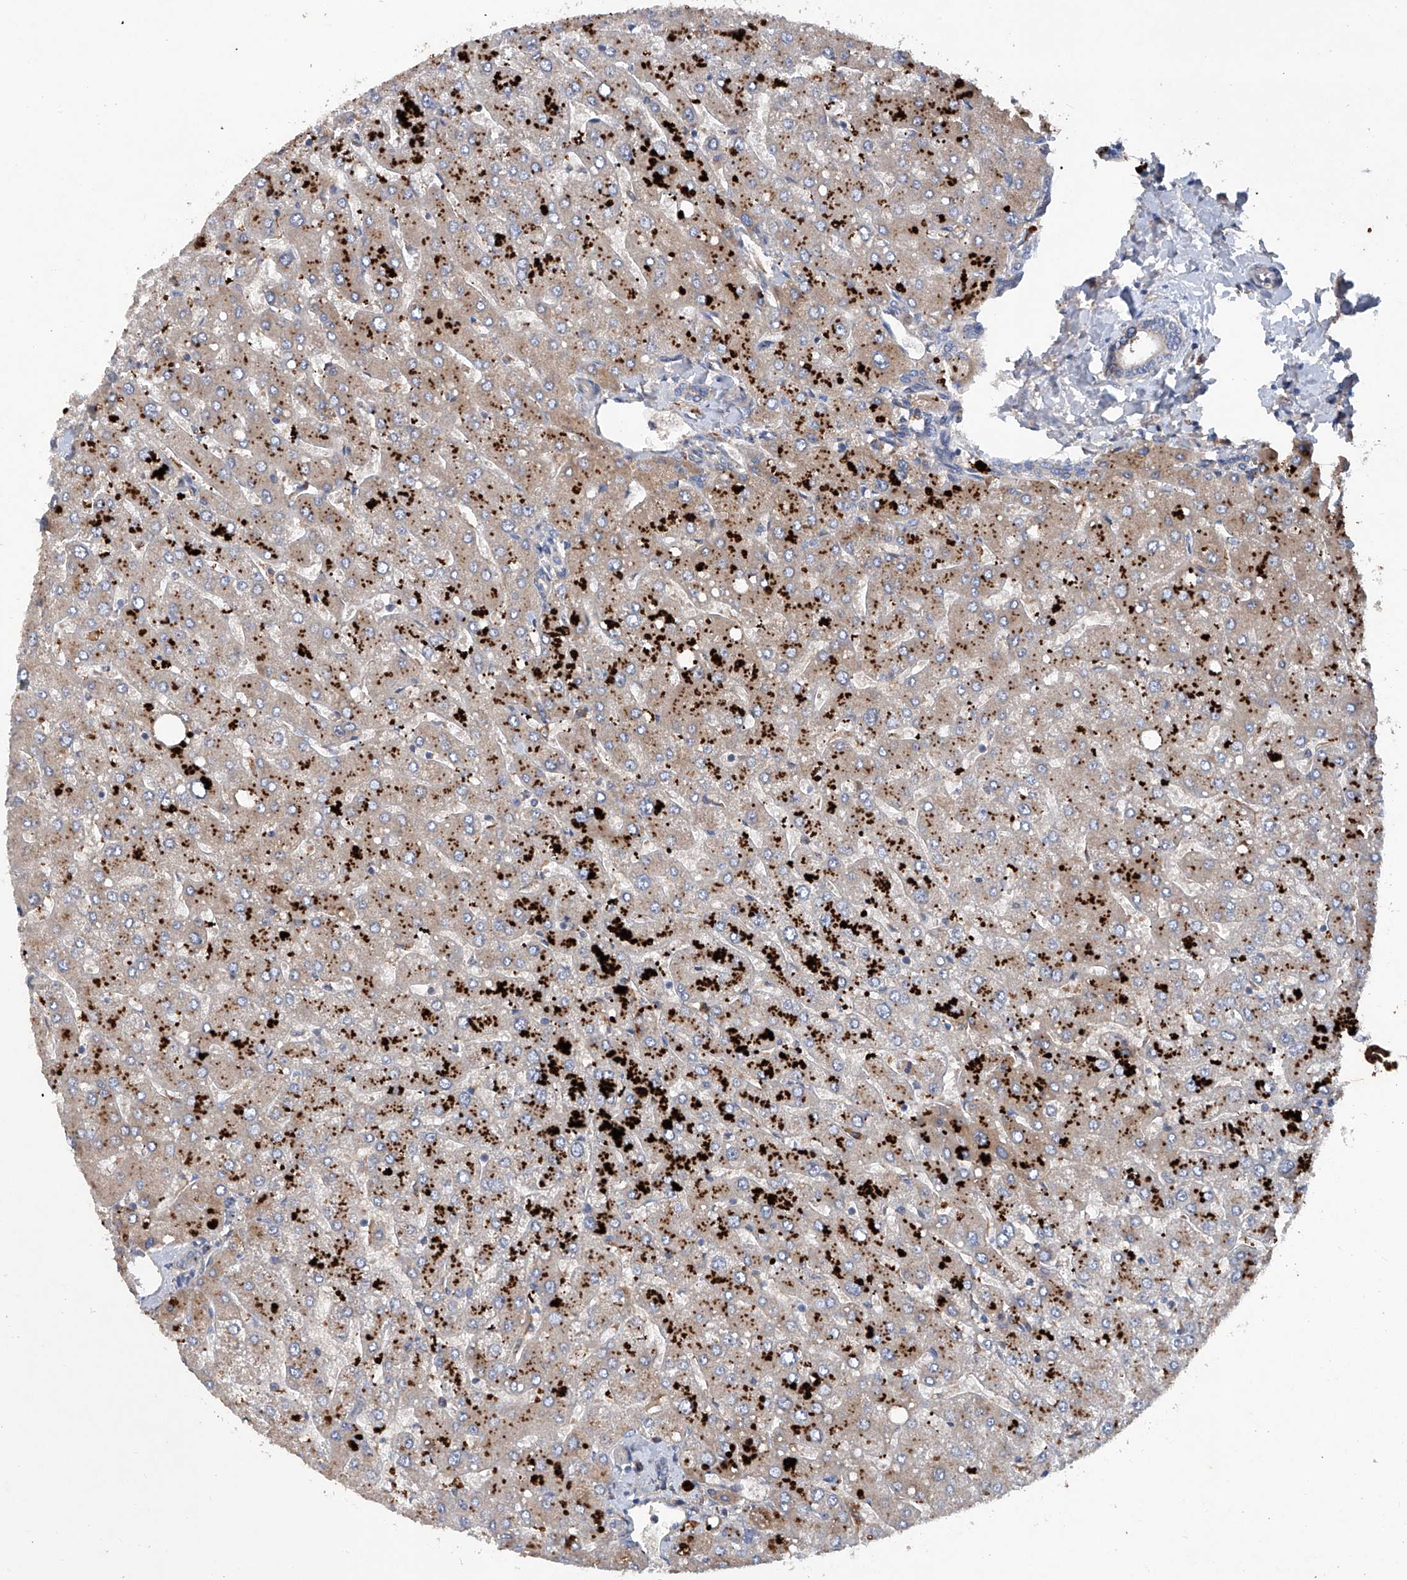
{"staining": {"intensity": "negative", "quantity": "none", "location": "none"}, "tissue": "liver", "cell_type": "Cholangiocytes", "image_type": "normal", "snomed": [{"axis": "morphology", "description": "Normal tissue, NOS"}, {"axis": "topography", "description": "Liver"}], "caption": "High magnification brightfield microscopy of normal liver stained with DAB (3,3'-diaminobenzidine) (brown) and counterstained with hematoxylin (blue): cholangiocytes show no significant staining.", "gene": "ASCC3", "patient": {"sex": "male", "age": 55}}